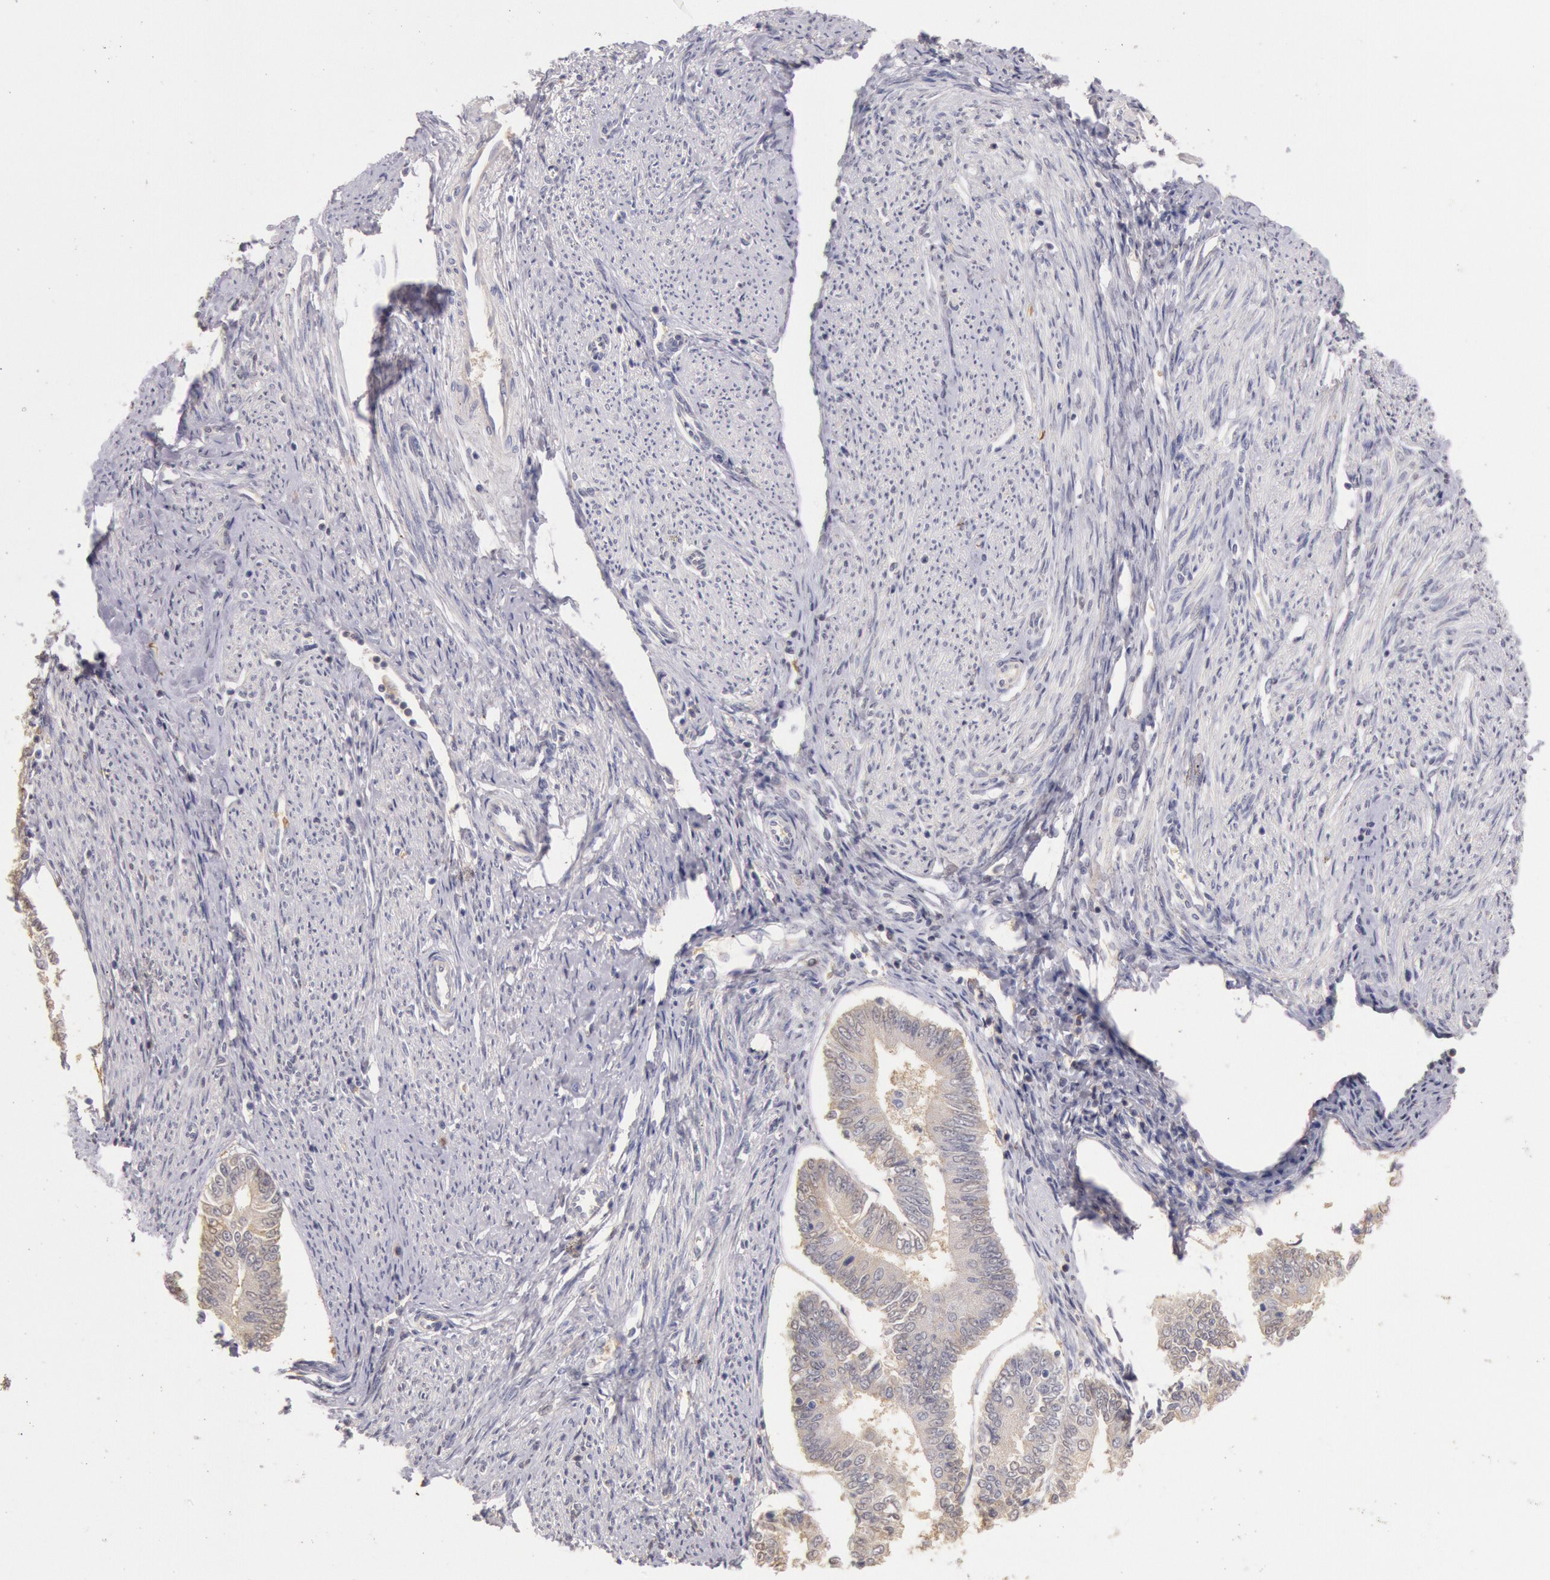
{"staining": {"intensity": "negative", "quantity": "none", "location": "none"}, "tissue": "endometrial cancer", "cell_type": "Tumor cells", "image_type": "cancer", "snomed": [{"axis": "morphology", "description": "Adenocarcinoma, NOS"}, {"axis": "topography", "description": "Endometrium"}], "caption": "There is no significant expression in tumor cells of endometrial cancer (adenocarcinoma).", "gene": "C1R", "patient": {"sex": "female", "age": 75}}